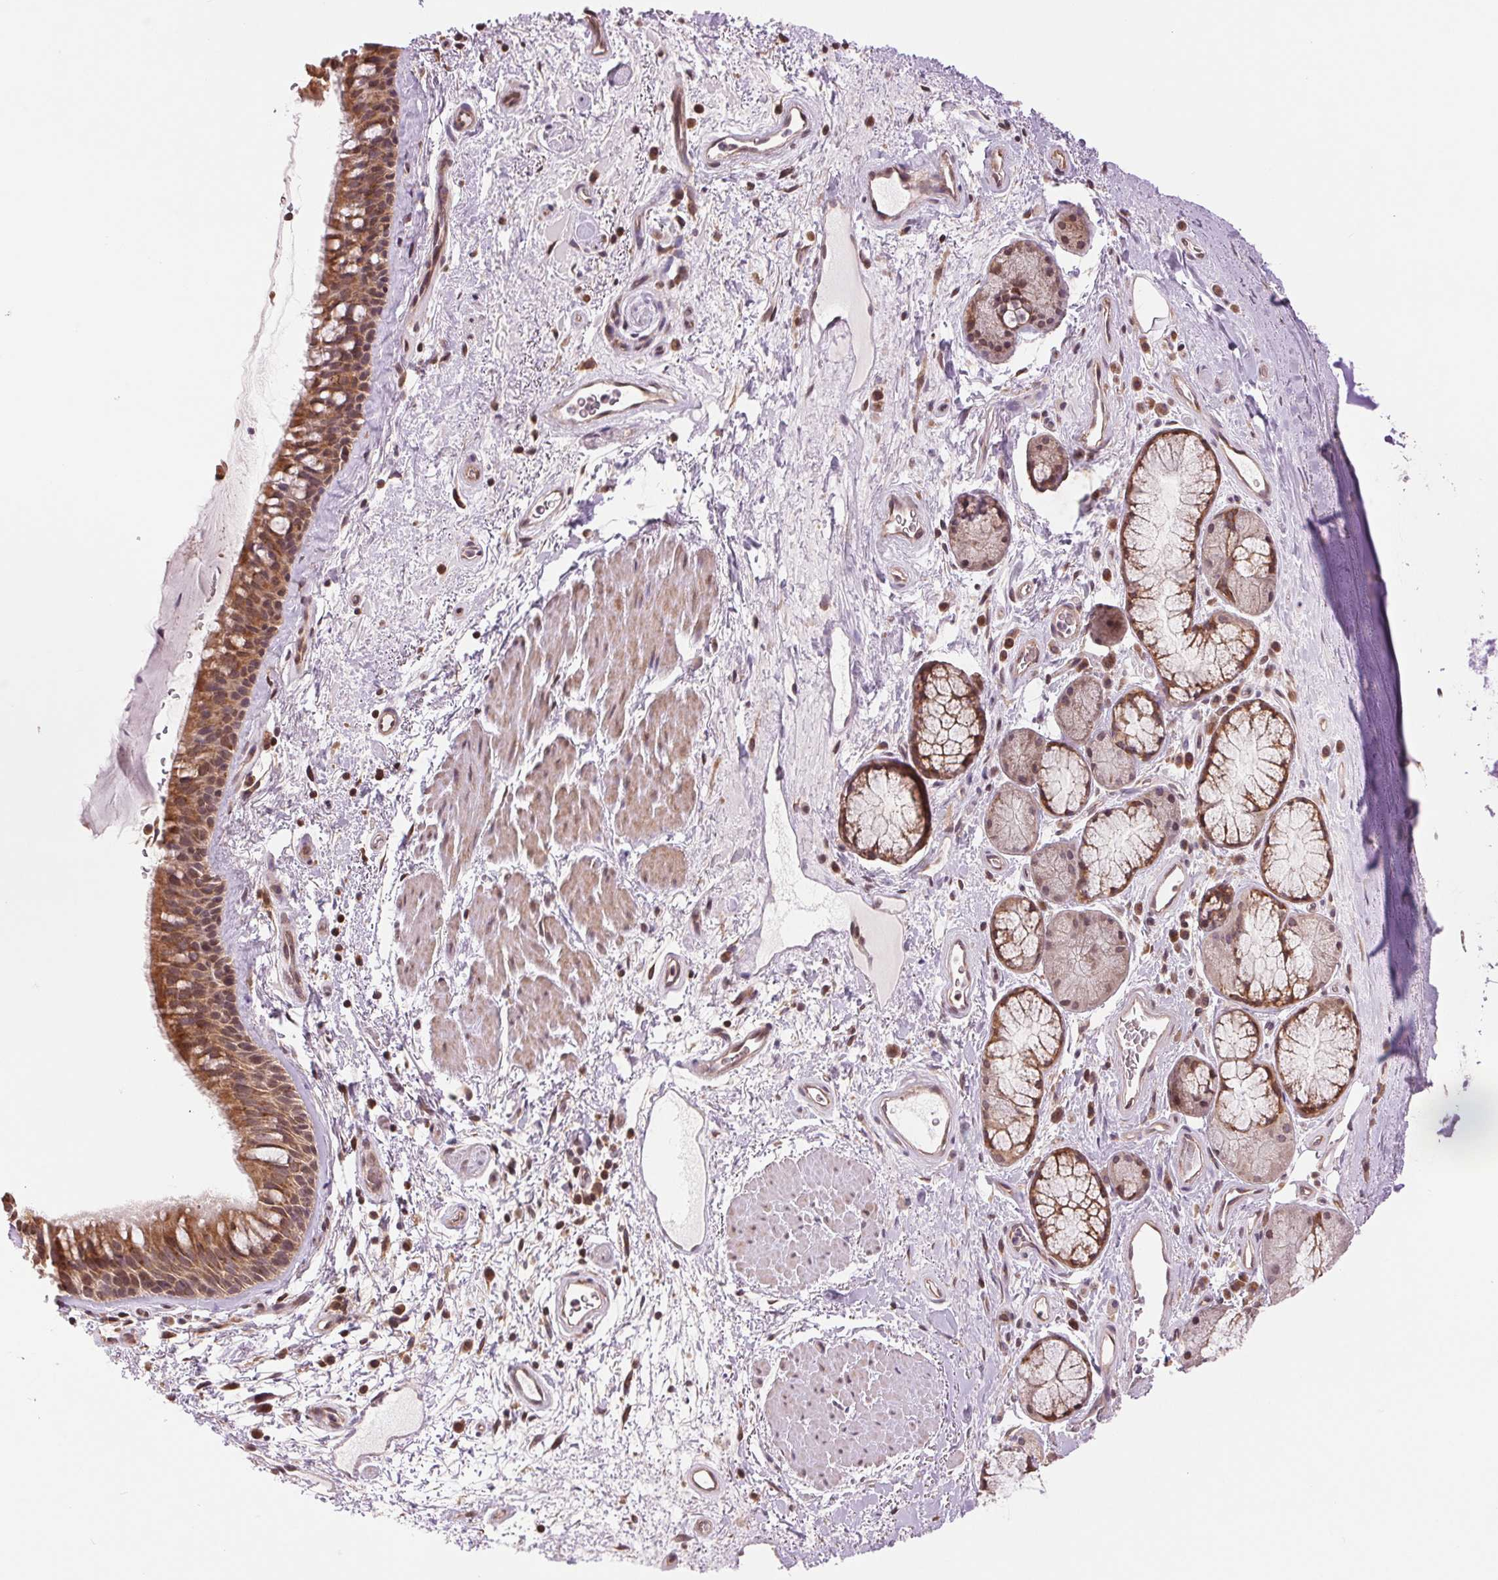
{"staining": {"intensity": "moderate", "quantity": ">75%", "location": "cytoplasmic/membranous"}, "tissue": "bronchus", "cell_type": "Respiratory epithelial cells", "image_type": "normal", "snomed": [{"axis": "morphology", "description": "Normal tissue, NOS"}, {"axis": "topography", "description": "Bronchus"}], "caption": "Immunohistochemistry staining of normal bronchus, which reveals medium levels of moderate cytoplasmic/membranous expression in approximately >75% of respiratory epithelial cells indicating moderate cytoplasmic/membranous protein expression. The staining was performed using DAB (3,3'-diaminobenzidine) (brown) for protein detection and nuclei were counterstained in hematoxylin (blue).", "gene": "BTF3L4", "patient": {"sex": "male", "age": 48}}